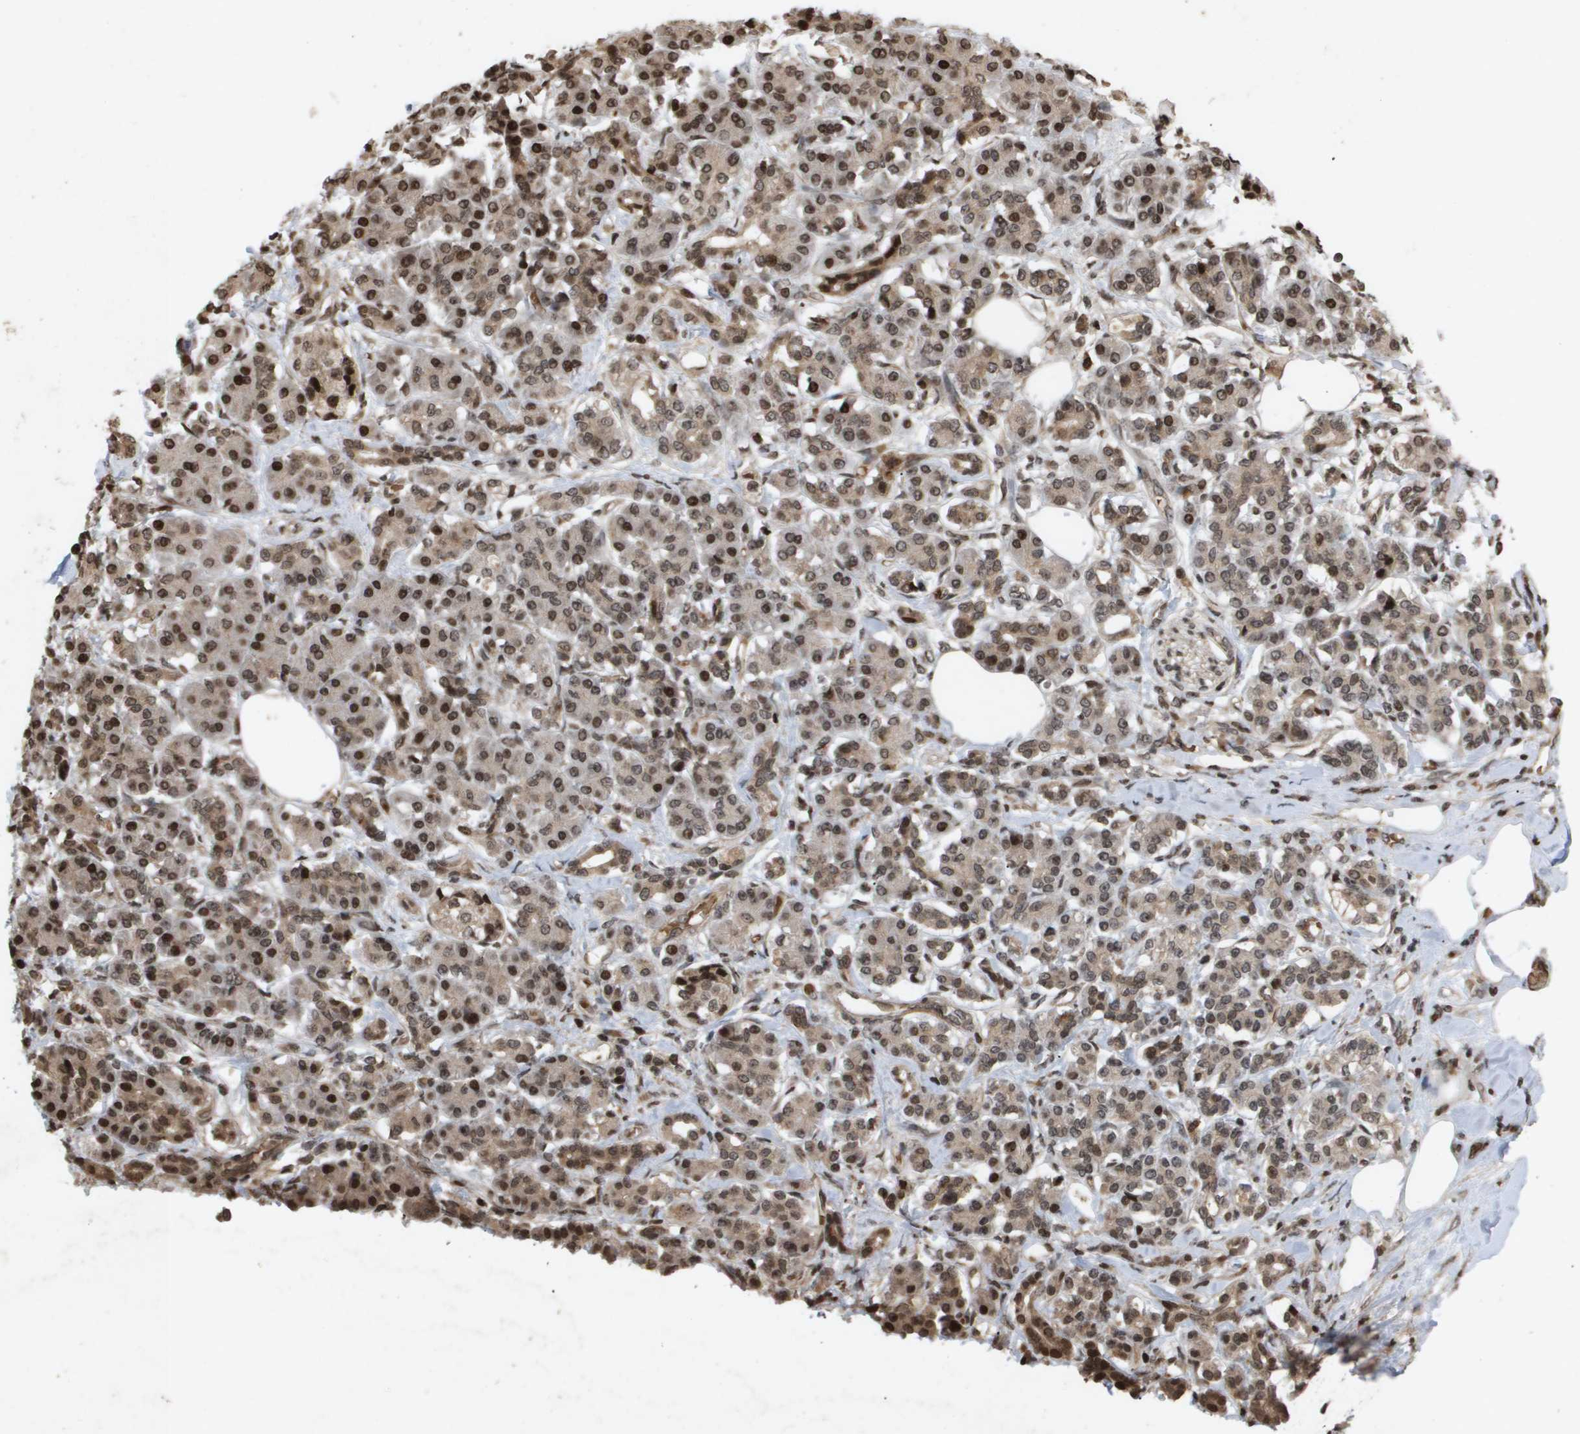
{"staining": {"intensity": "moderate", "quantity": "25%-75%", "location": "cytoplasmic/membranous,nuclear"}, "tissue": "pancreatic cancer", "cell_type": "Tumor cells", "image_type": "cancer", "snomed": [{"axis": "morphology", "description": "Adenocarcinoma, NOS"}, {"axis": "topography", "description": "Pancreas"}], "caption": "Adenocarcinoma (pancreatic) stained with a brown dye displays moderate cytoplasmic/membranous and nuclear positive positivity in approximately 25%-75% of tumor cells.", "gene": "HSPA6", "patient": {"sex": "female", "age": 56}}